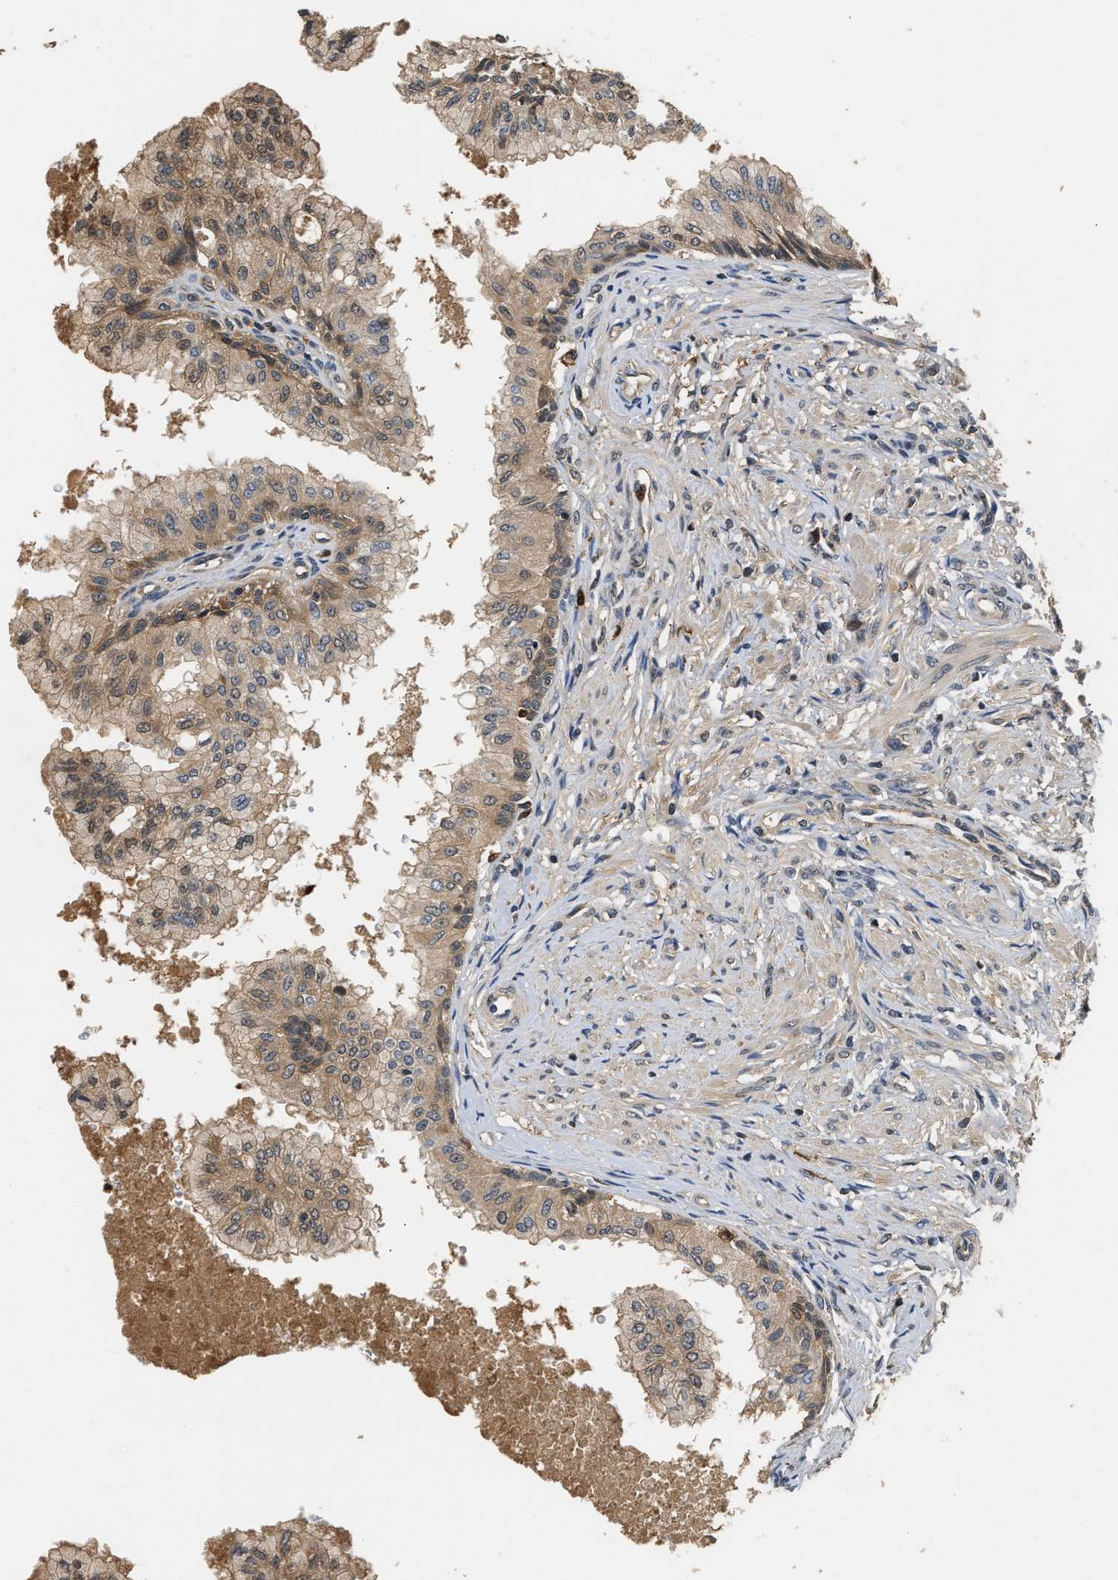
{"staining": {"intensity": "moderate", "quantity": ">75%", "location": "cytoplasmic/membranous"}, "tissue": "prostate", "cell_type": "Glandular cells", "image_type": "normal", "snomed": [{"axis": "morphology", "description": "Normal tissue, NOS"}, {"axis": "morphology", "description": "Urothelial carcinoma, Low grade"}, {"axis": "topography", "description": "Urinary bladder"}, {"axis": "topography", "description": "Prostate"}], "caption": "Brown immunohistochemical staining in unremarkable prostate reveals moderate cytoplasmic/membranous expression in approximately >75% of glandular cells.", "gene": "GPI", "patient": {"sex": "male", "age": 60}}